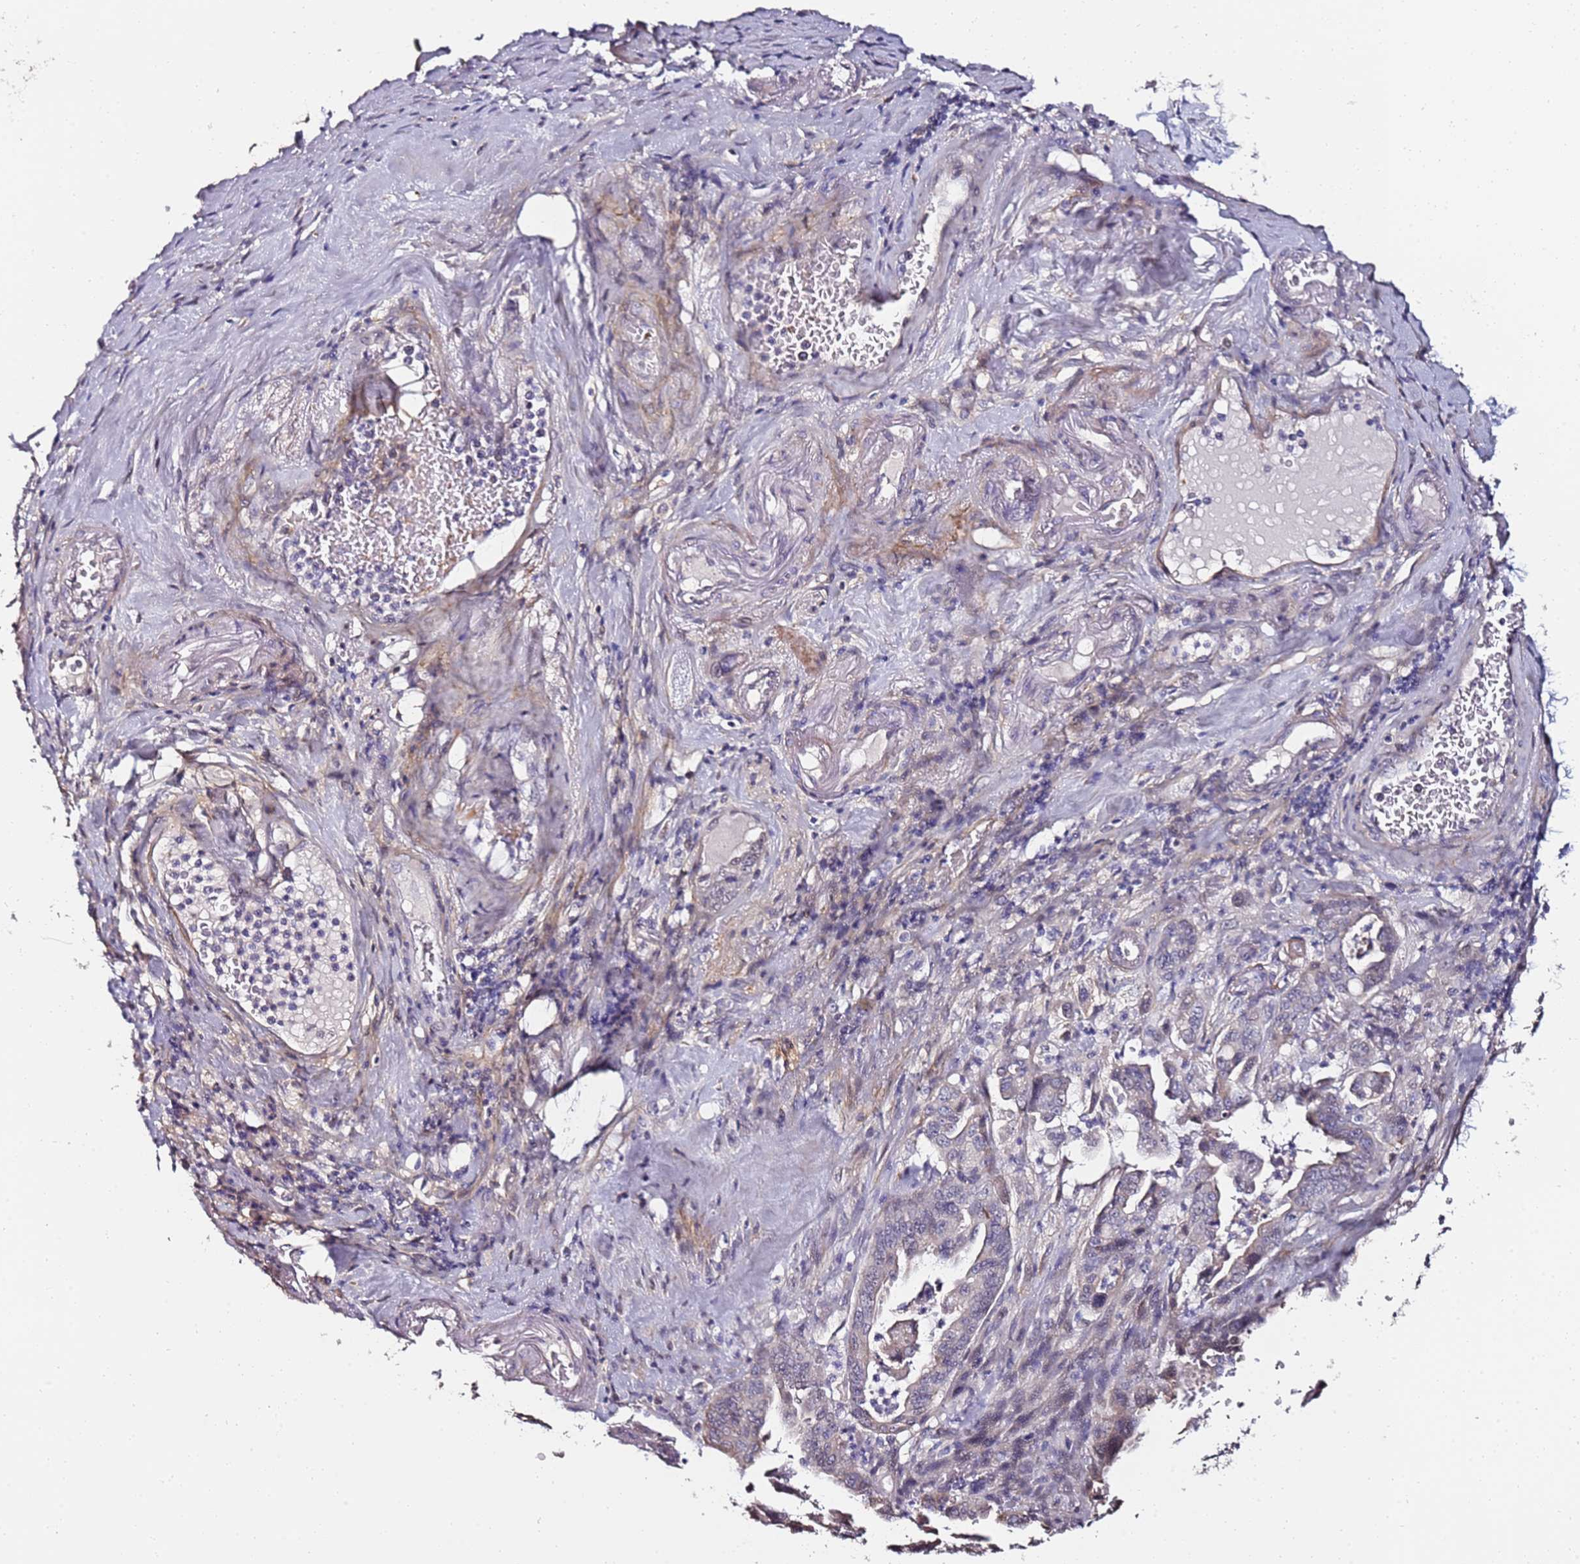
{"staining": {"intensity": "negative", "quantity": "none", "location": "none"}, "tissue": "pancreatic cancer", "cell_type": "Tumor cells", "image_type": "cancer", "snomed": [{"axis": "morphology", "description": "Adenocarcinoma, NOS"}, {"axis": "topography", "description": "Pancreas"}], "caption": "IHC of human pancreatic cancer (adenocarcinoma) shows no expression in tumor cells. Nuclei are stained in blue.", "gene": "C3orf80", "patient": {"sex": "male", "age": 70}}